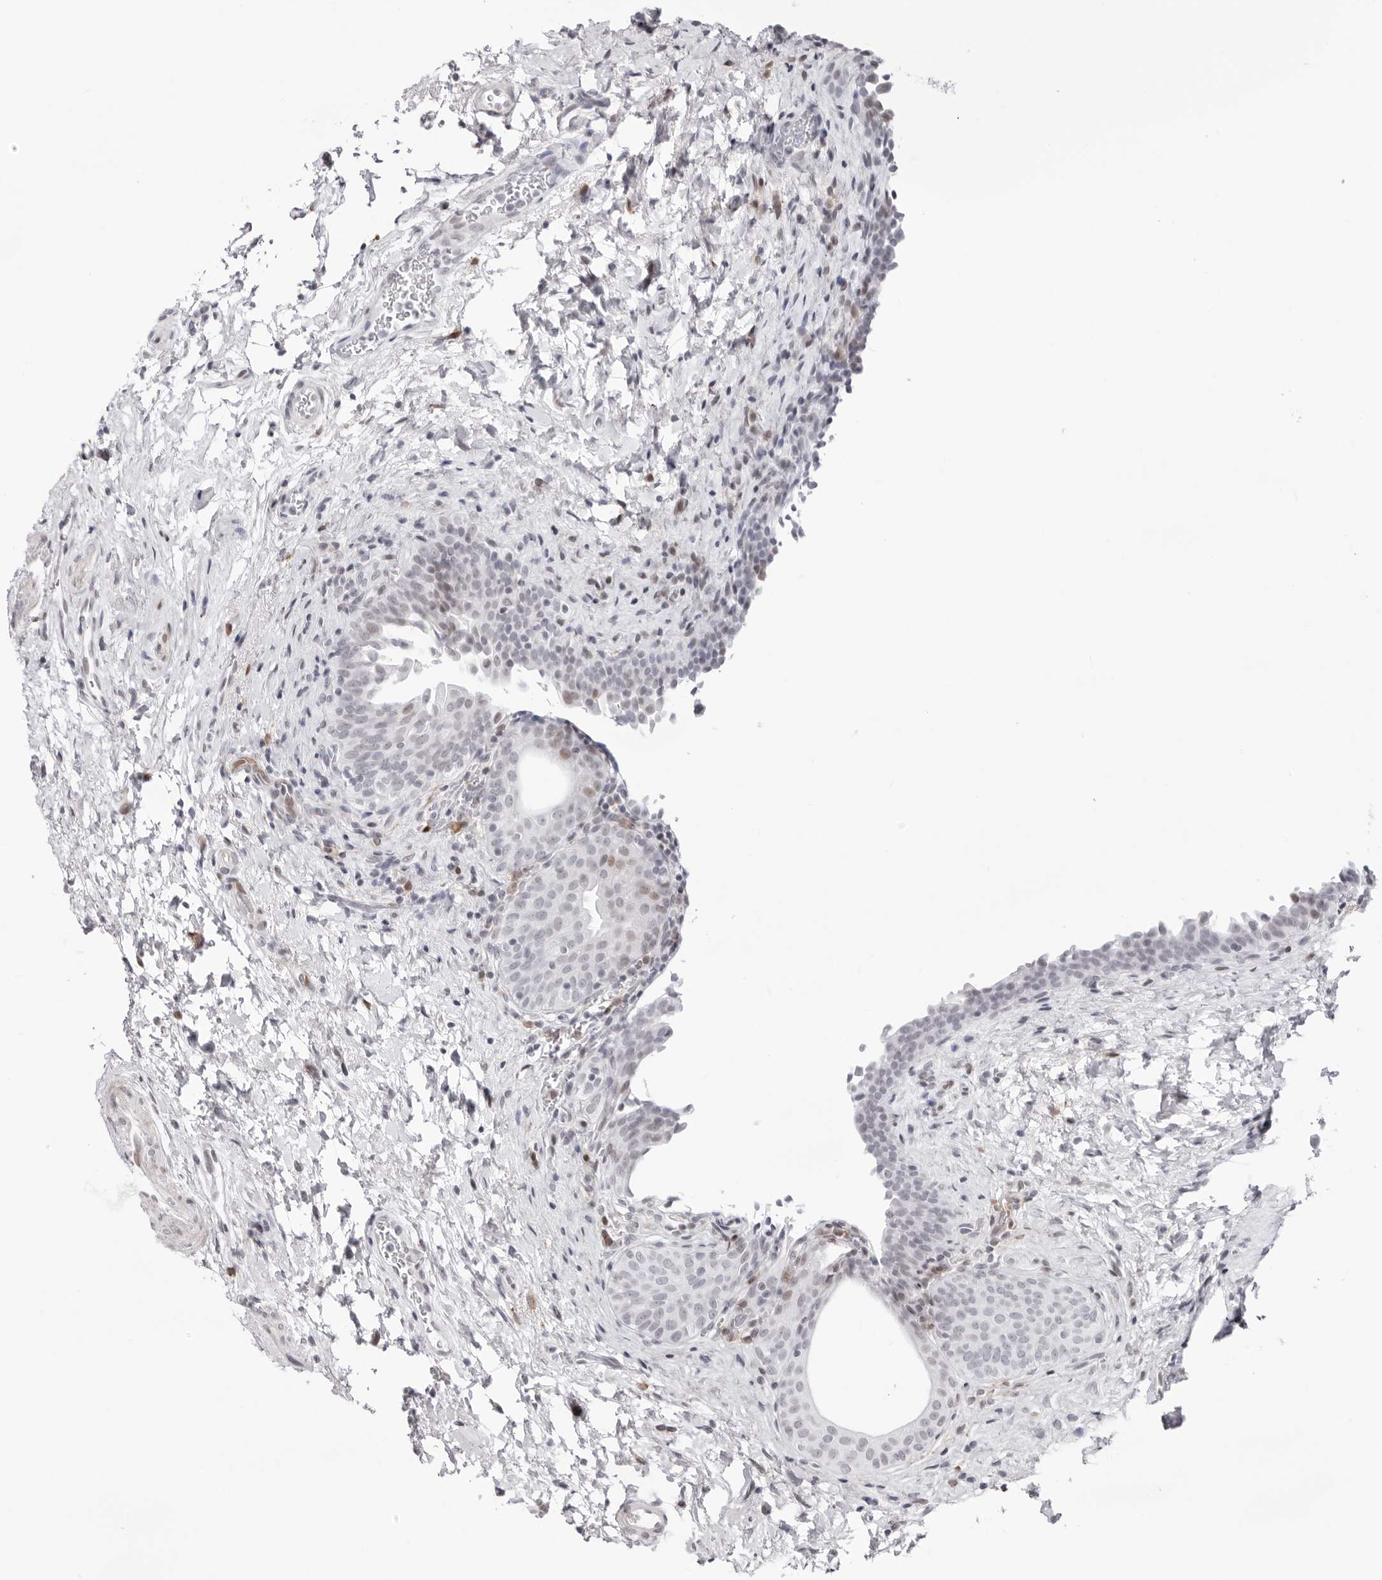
{"staining": {"intensity": "moderate", "quantity": "<25%", "location": "nuclear"}, "tissue": "urinary bladder", "cell_type": "Urothelial cells", "image_type": "normal", "snomed": [{"axis": "morphology", "description": "Normal tissue, NOS"}, {"axis": "topography", "description": "Urinary bladder"}], "caption": "Immunohistochemical staining of normal urinary bladder exhibits low levels of moderate nuclear expression in approximately <25% of urothelial cells.", "gene": "NTPCR", "patient": {"sex": "male", "age": 83}}